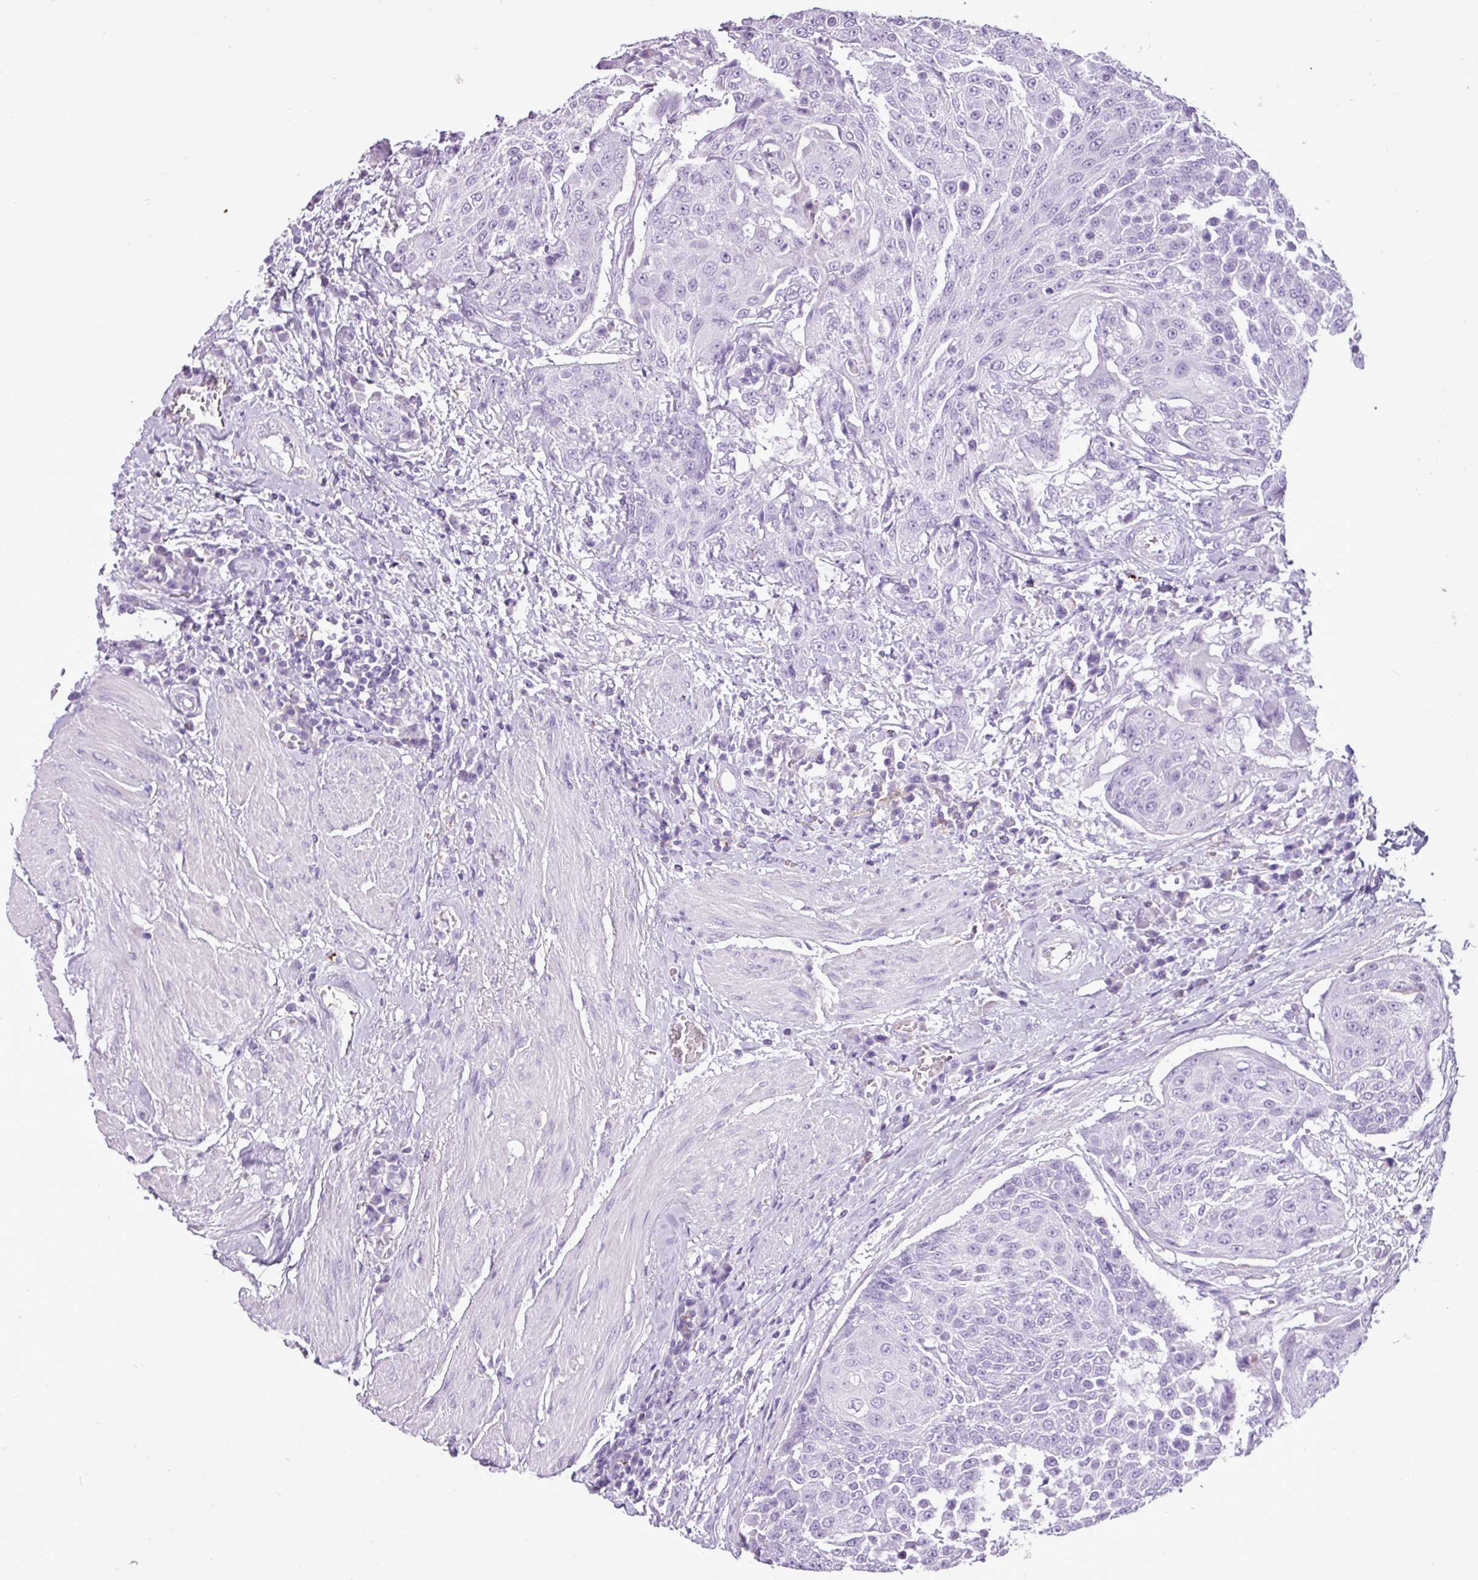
{"staining": {"intensity": "negative", "quantity": "none", "location": "none"}, "tissue": "urothelial cancer", "cell_type": "Tumor cells", "image_type": "cancer", "snomed": [{"axis": "morphology", "description": "Urothelial carcinoma, High grade"}, {"axis": "topography", "description": "Urinary bladder"}], "caption": "Tumor cells are negative for protein expression in human urothelial cancer.", "gene": "RBMXL2", "patient": {"sex": "female", "age": 63}}